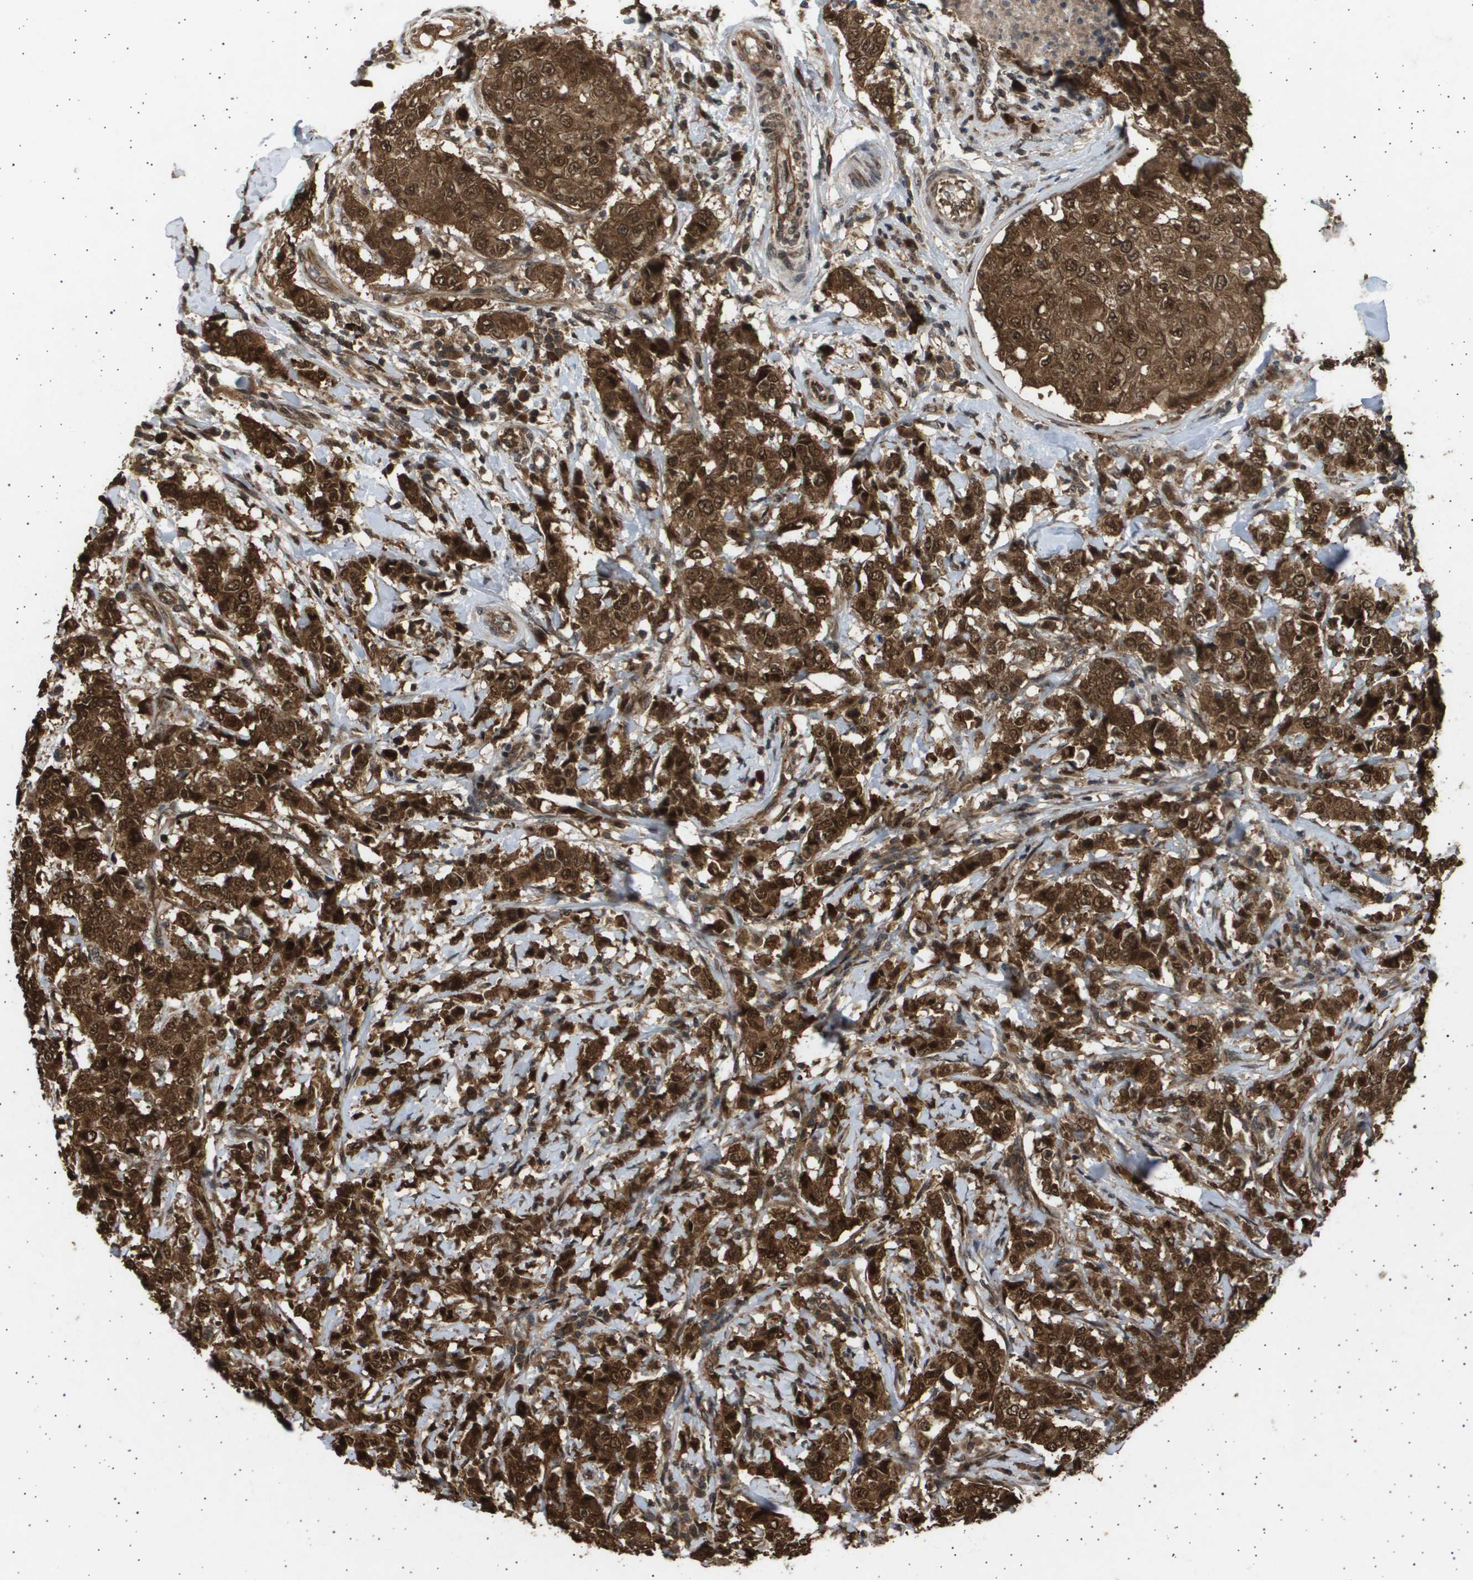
{"staining": {"intensity": "strong", "quantity": ">75%", "location": "cytoplasmic/membranous,nuclear"}, "tissue": "breast cancer", "cell_type": "Tumor cells", "image_type": "cancer", "snomed": [{"axis": "morphology", "description": "Duct carcinoma"}, {"axis": "topography", "description": "Breast"}], "caption": "High-magnification brightfield microscopy of breast intraductal carcinoma stained with DAB (3,3'-diaminobenzidine) (brown) and counterstained with hematoxylin (blue). tumor cells exhibit strong cytoplasmic/membranous and nuclear staining is identified in approximately>75% of cells.", "gene": "TNRC6A", "patient": {"sex": "female", "age": 27}}